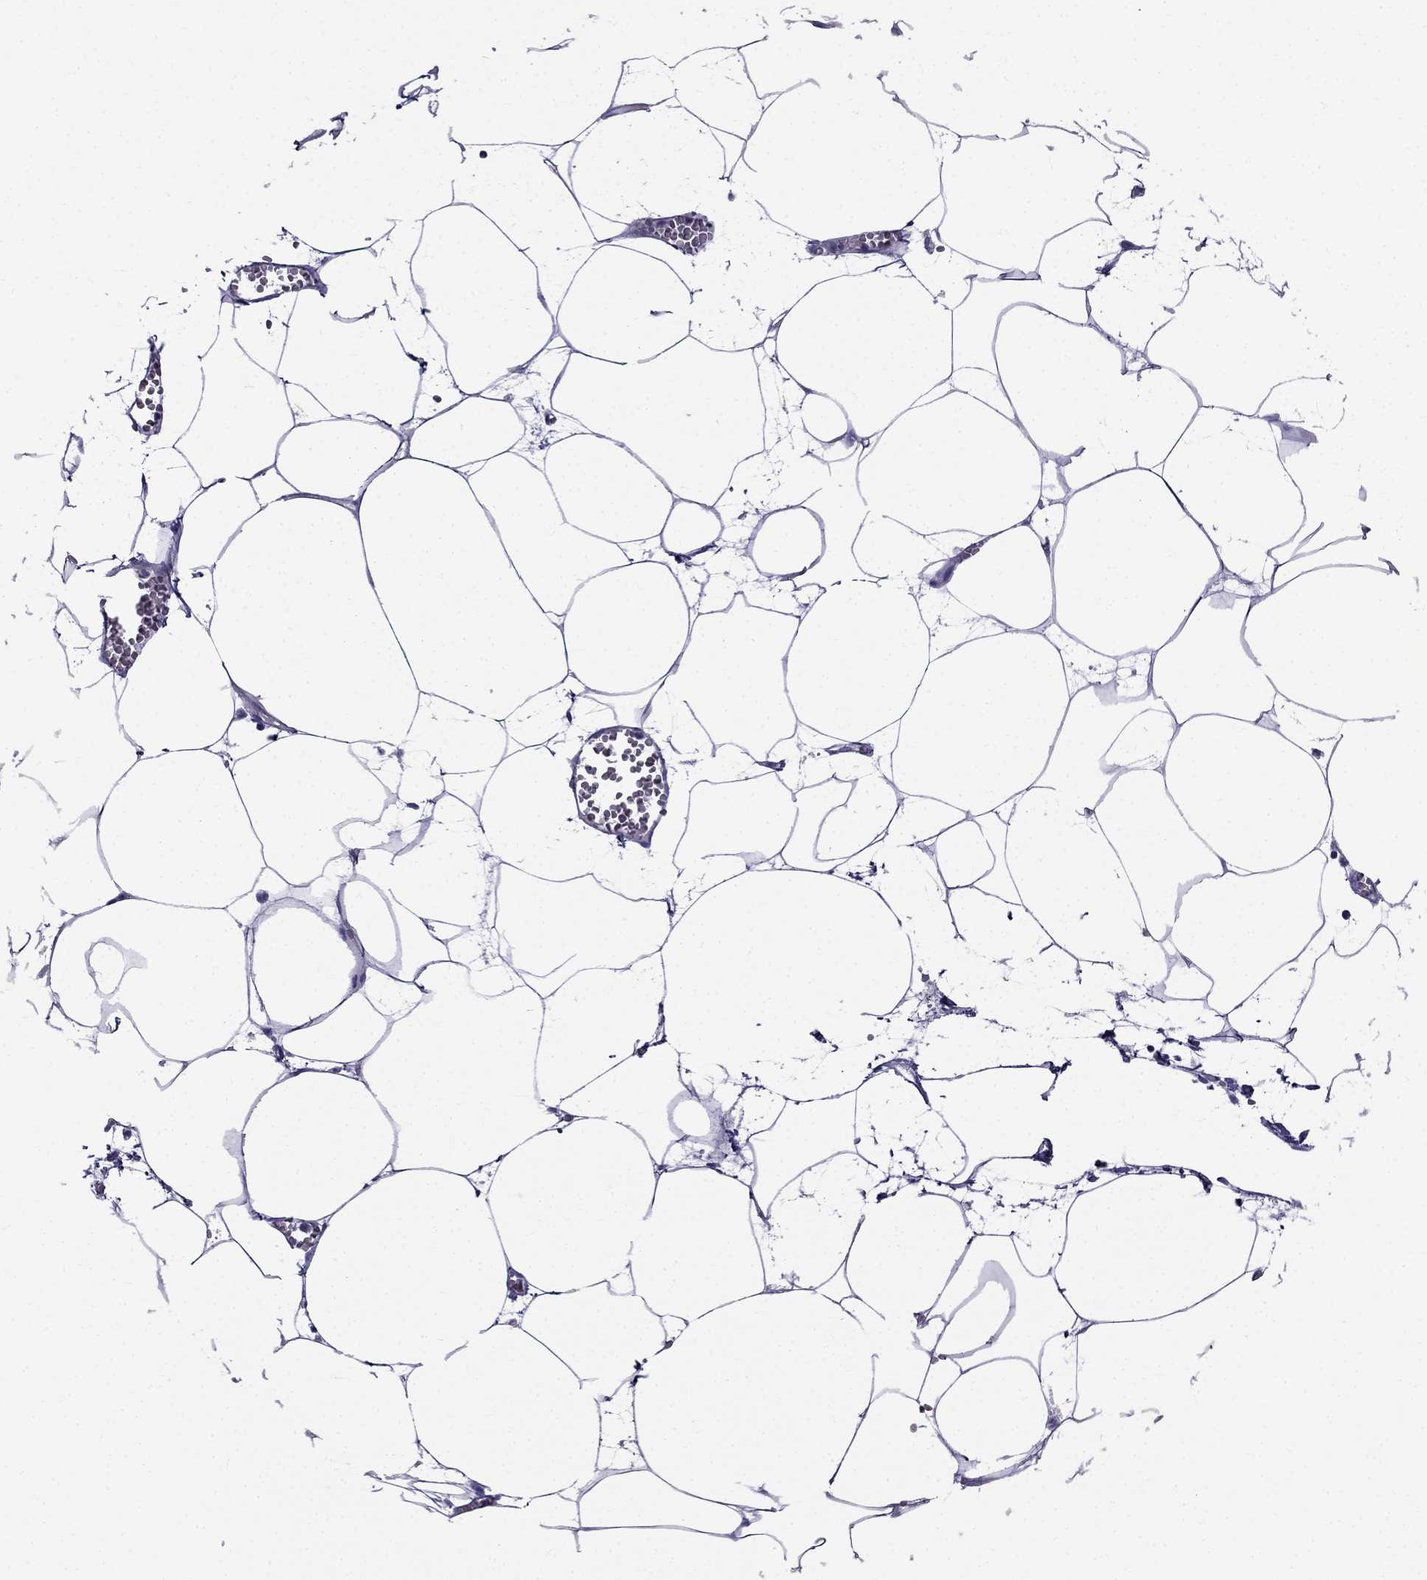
{"staining": {"intensity": "negative", "quantity": "none", "location": "none"}, "tissue": "adipose tissue", "cell_type": "Adipocytes", "image_type": "normal", "snomed": [{"axis": "morphology", "description": "Normal tissue, NOS"}, {"axis": "topography", "description": "Adipose tissue"}, {"axis": "topography", "description": "Pancreas"}, {"axis": "topography", "description": "Peripheral nerve tissue"}], "caption": "A high-resolution micrograph shows IHC staining of benign adipose tissue, which displays no significant staining in adipocytes.", "gene": "PATE1", "patient": {"sex": "female", "age": 58}}